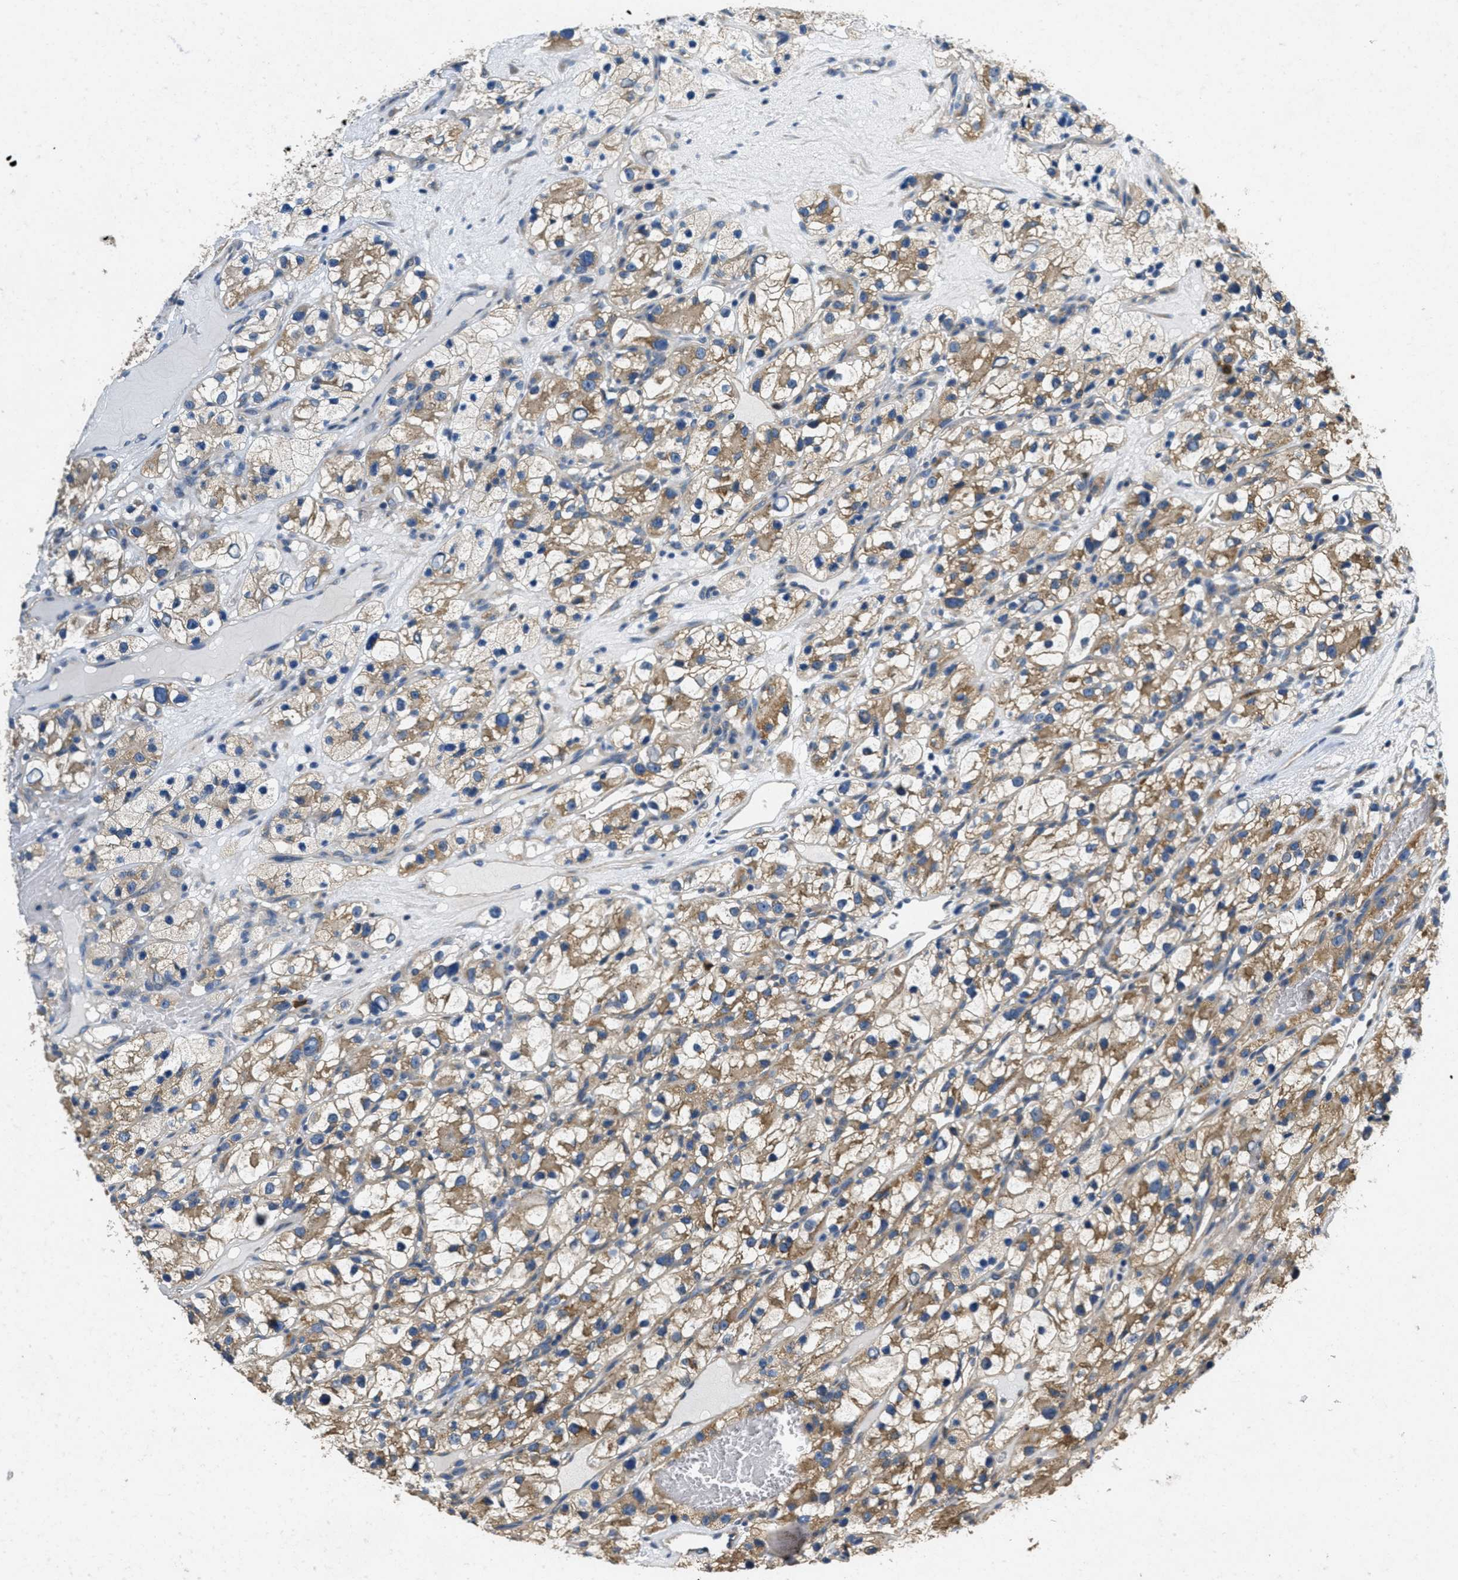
{"staining": {"intensity": "moderate", "quantity": "25%-75%", "location": "cytoplasmic/membranous"}, "tissue": "renal cancer", "cell_type": "Tumor cells", "image_type": "cancer", "snomed": [{"axis": "morphology", "description": "Adenocarcinoma, NOS"}, {"axis": "topography", "description": "Kidney"}], "caption": "Human renal cancer (adenocarcinoma) stained with a protein marker demonstrates moderate staining in tumor cells.", "gene": "TOMM70", "patient": {"sex": "female", "age": 57}}